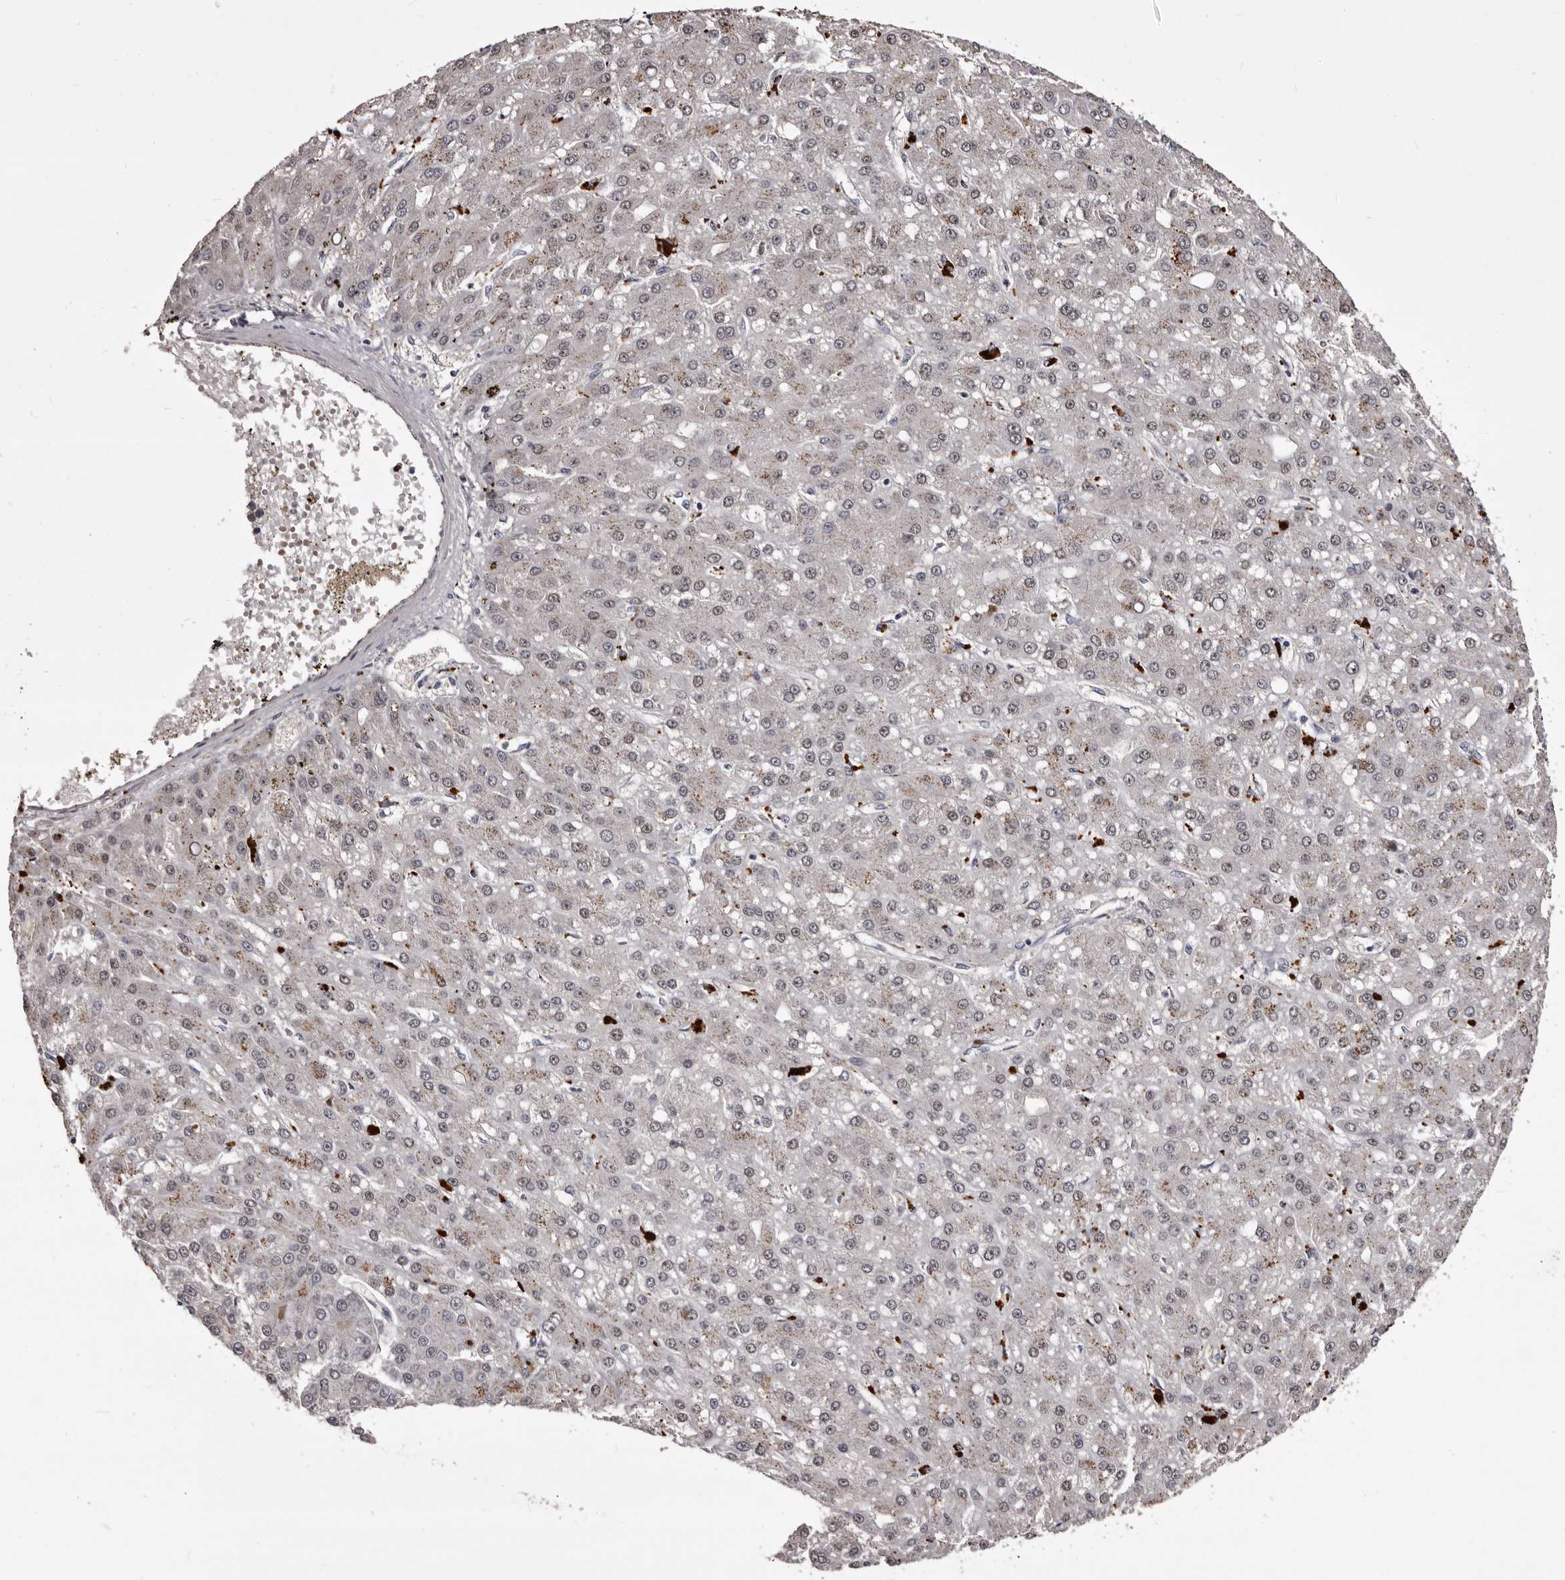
{"staining": {"intensity": "weak", "quantity": ">75%", "location": "cytoplasmic/membranous,nuclear"}, "tissue": "liver cancer", "cell_type": "Tumor cells", "image_type": "cancer", "snomed": [{"axis": "morphology", "description": "Carcinoma, Hepatocellular, NOS"}, {"axis": "topography", "description": "Liver"}], "caption": "Immunohistochemistry (IHC) histopathology image of neoplastic tissue: liver hepatocellular carcinoma stained using immunohistochemistry reveals low levels of weak protein expression localized specifically in the cytoplasmic/membranous and nuclear of tumor cells, appearing as a cytoplasmic/membranous and nuclear brown color.", "gene": "SLC10A4", "patient": {"sex": "male", "age": 67}}